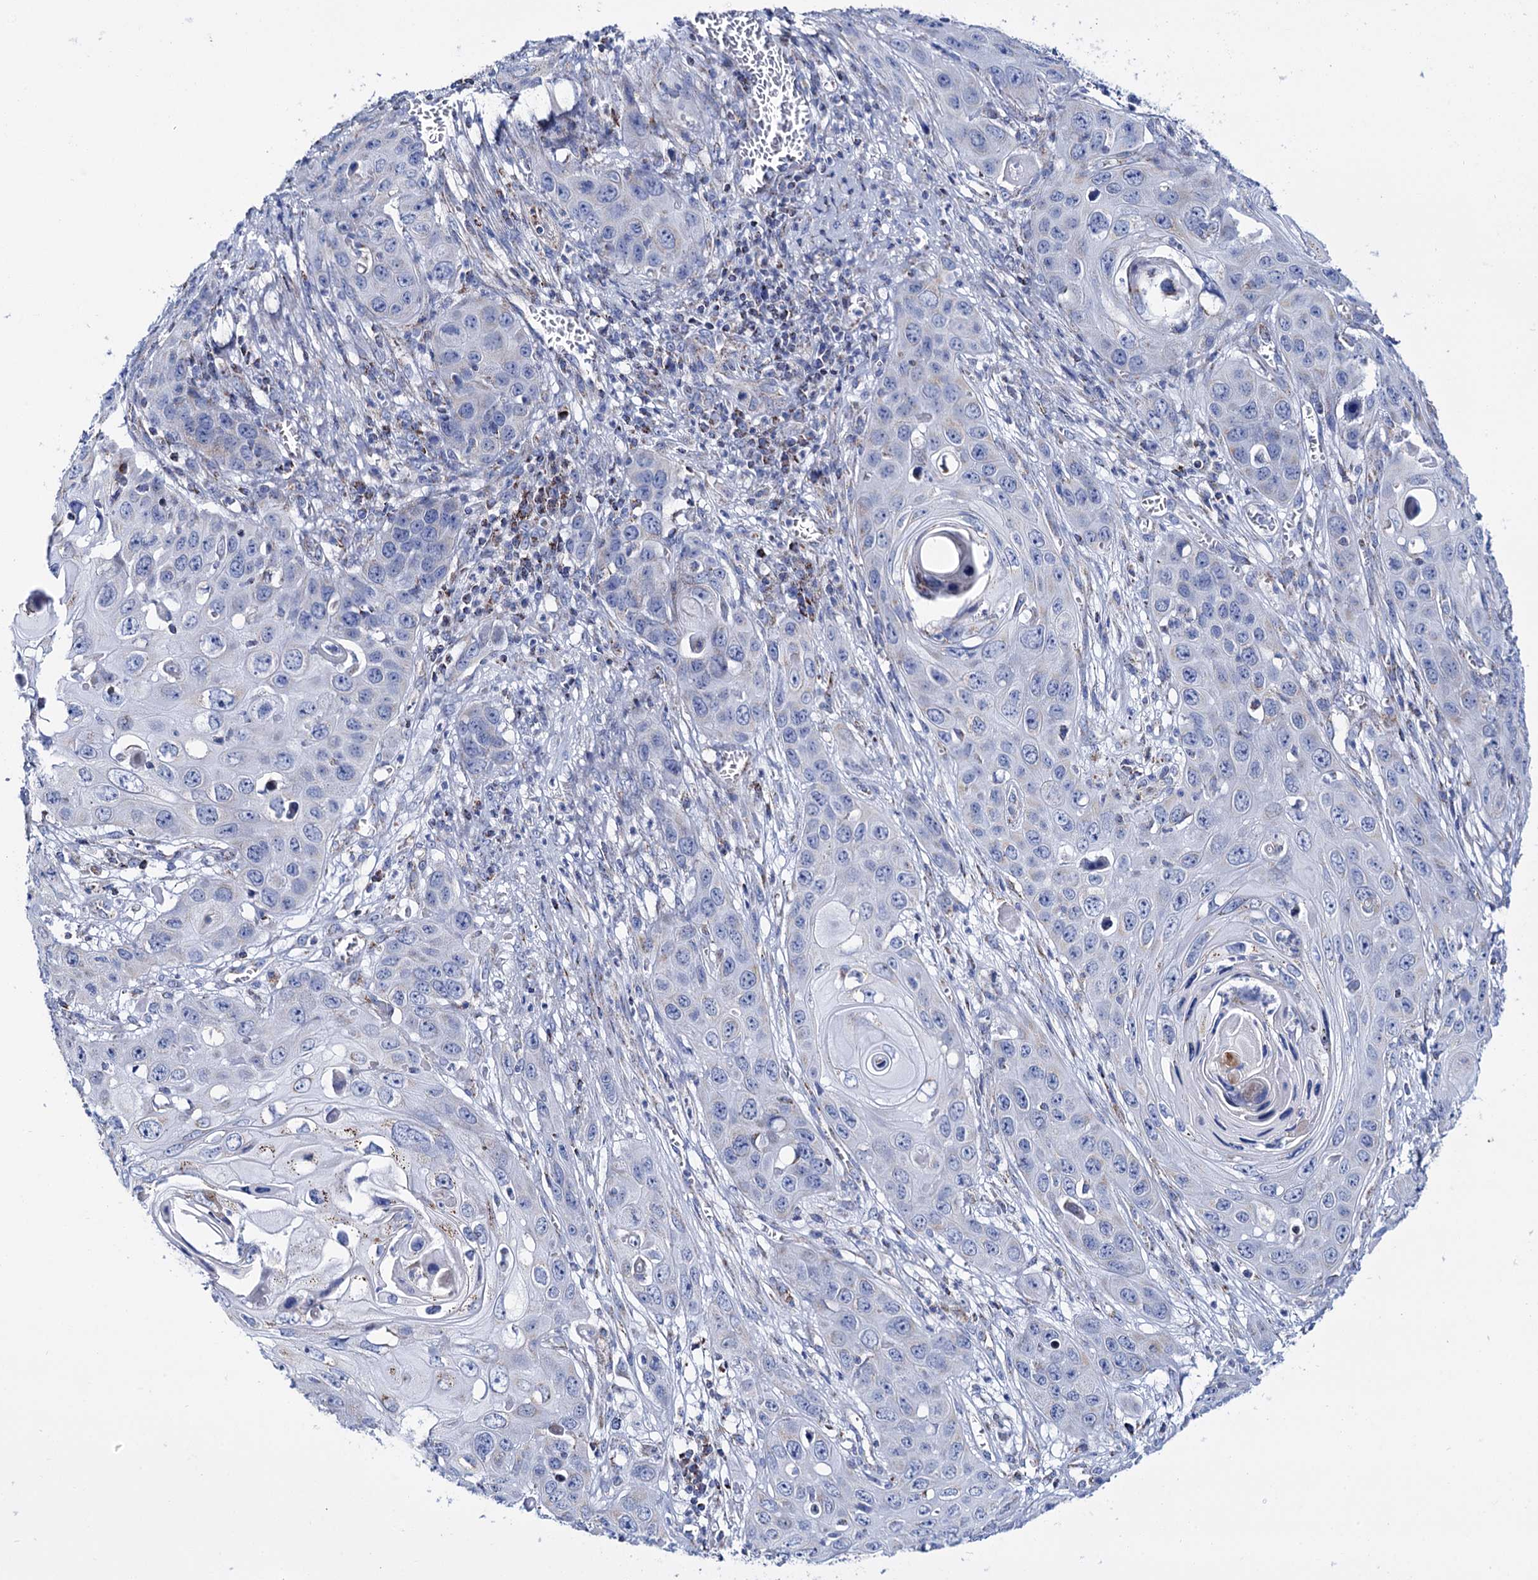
{"staining": {"intensity": "negative", "quantity": "none", "location": "none"}, "tissue": "skin cancer", "cell_type": "Tumor cells", "image_type": "cancer", "snomed": [{"axis": "morphology", "description": "Squamous cell carcinoma, NOS"}, {"axis": "topography", "description": "Skin"}], "caption": "High power microscopy photomicrograph of an immunohistochemistry (IHC) photomicrograph of skin cancer, revealing no significant expression in tumor cells. (DAB (3,3'-diaminobenzidine) immunohistochemistry, high magnification).", "gene": "UBASH3B", "patient": {"sex": "male", "age": 55}}